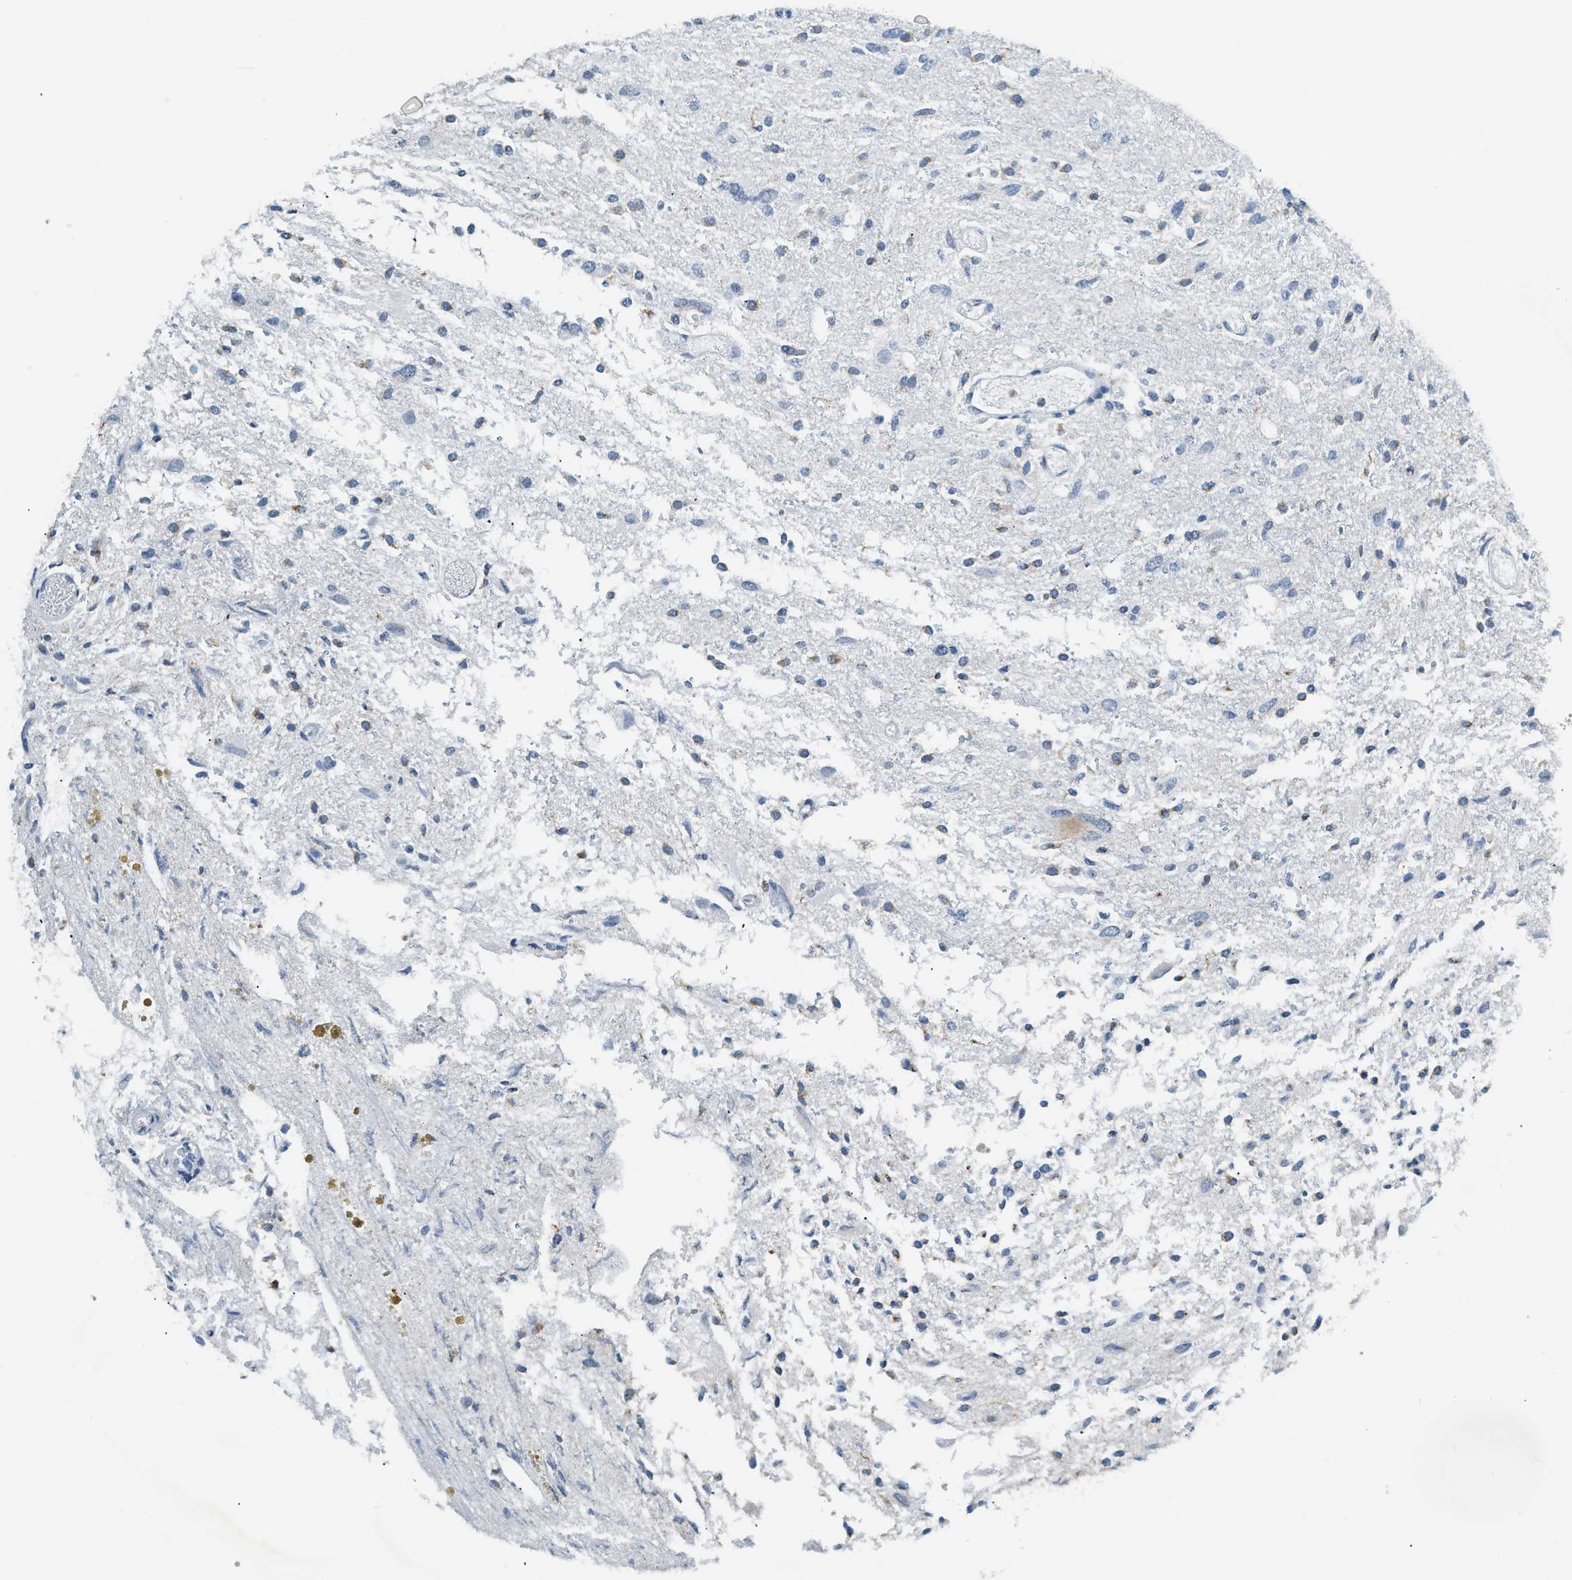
{"staining": {"intensity": "negative", "quantity": "none", "location": "none"}, "tissue": "glioma", "cell_type": "Tumor cells", "image_type": "cancer", "snomed": [{"axis": "morphology", "description": "Glioma, malignant, High grade"}, {"axis": "topography", "description": "Brain"}], "caption": "Glioma stained for a protein using IHC displays no expression tumor cells.", "gene": "ZNF408", "patient": {"sex": "female", "age": 59}}